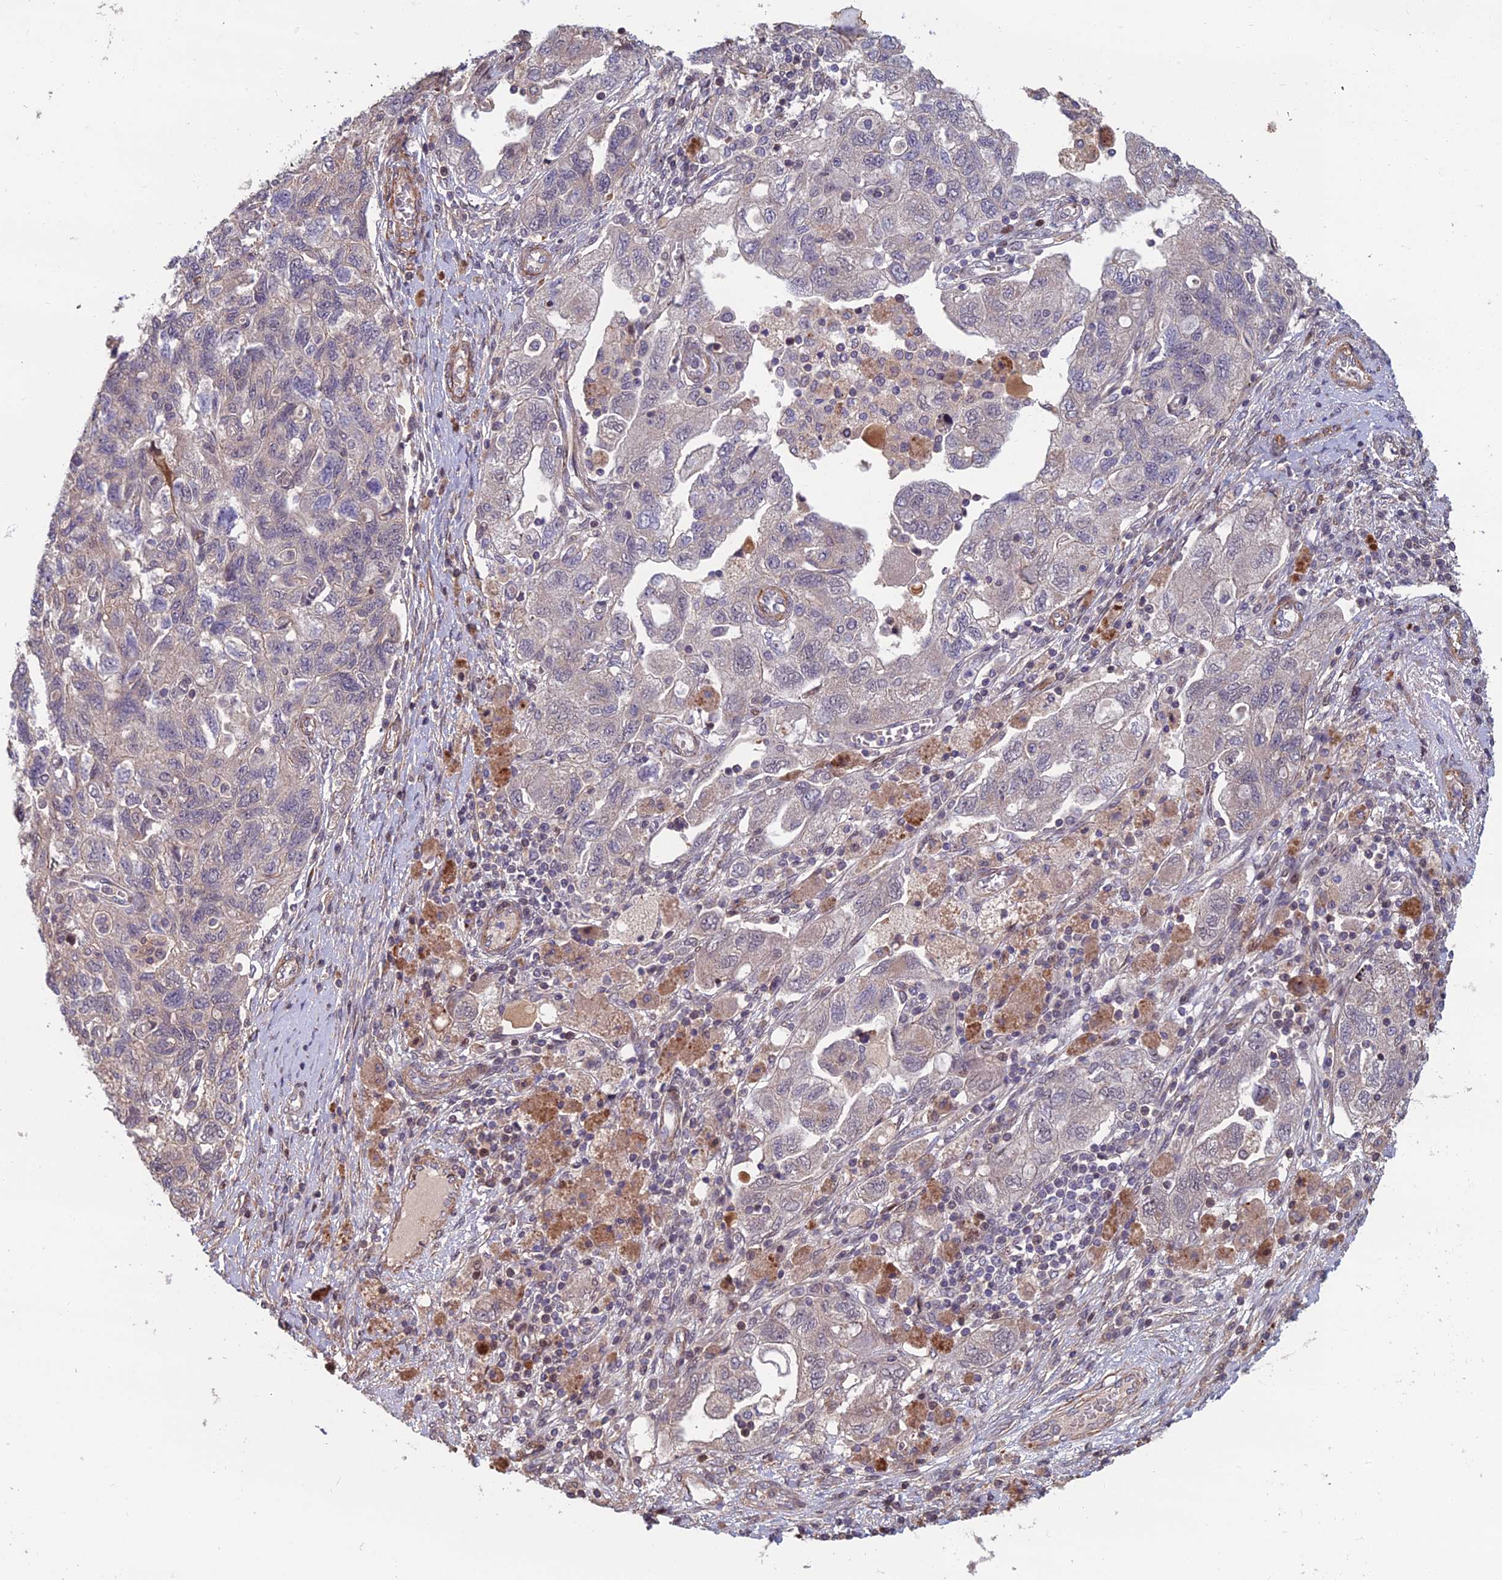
{"staining": {"intensity": "negative", "quantity": "none", "location": "none"}, "tissue": "ovarian cancer", "cell_type": "Tumor cells", "image_type": "cancer", "snomed": [{"axis": "morphology", "description": "Carcinoma, NOS"}, {"axis": "morphology", "description": "Cystadenocarcinoma, serous, NOS"}, {"axis": "topography", "description": "Ovary"}], "caption": "Carcinoma (ovarian) was stained to show a protein in brown. There is no significant positivity in tumor cells. The staining was performed using DAB (3,3'-diaminobenzidine) to visualize the protein expression in brown, while the nuclei were stained in blue with hematoxylin (Magnification: 20x).", "gene": "CCDC183", "patient": {"sex": "female", "age": 69}}